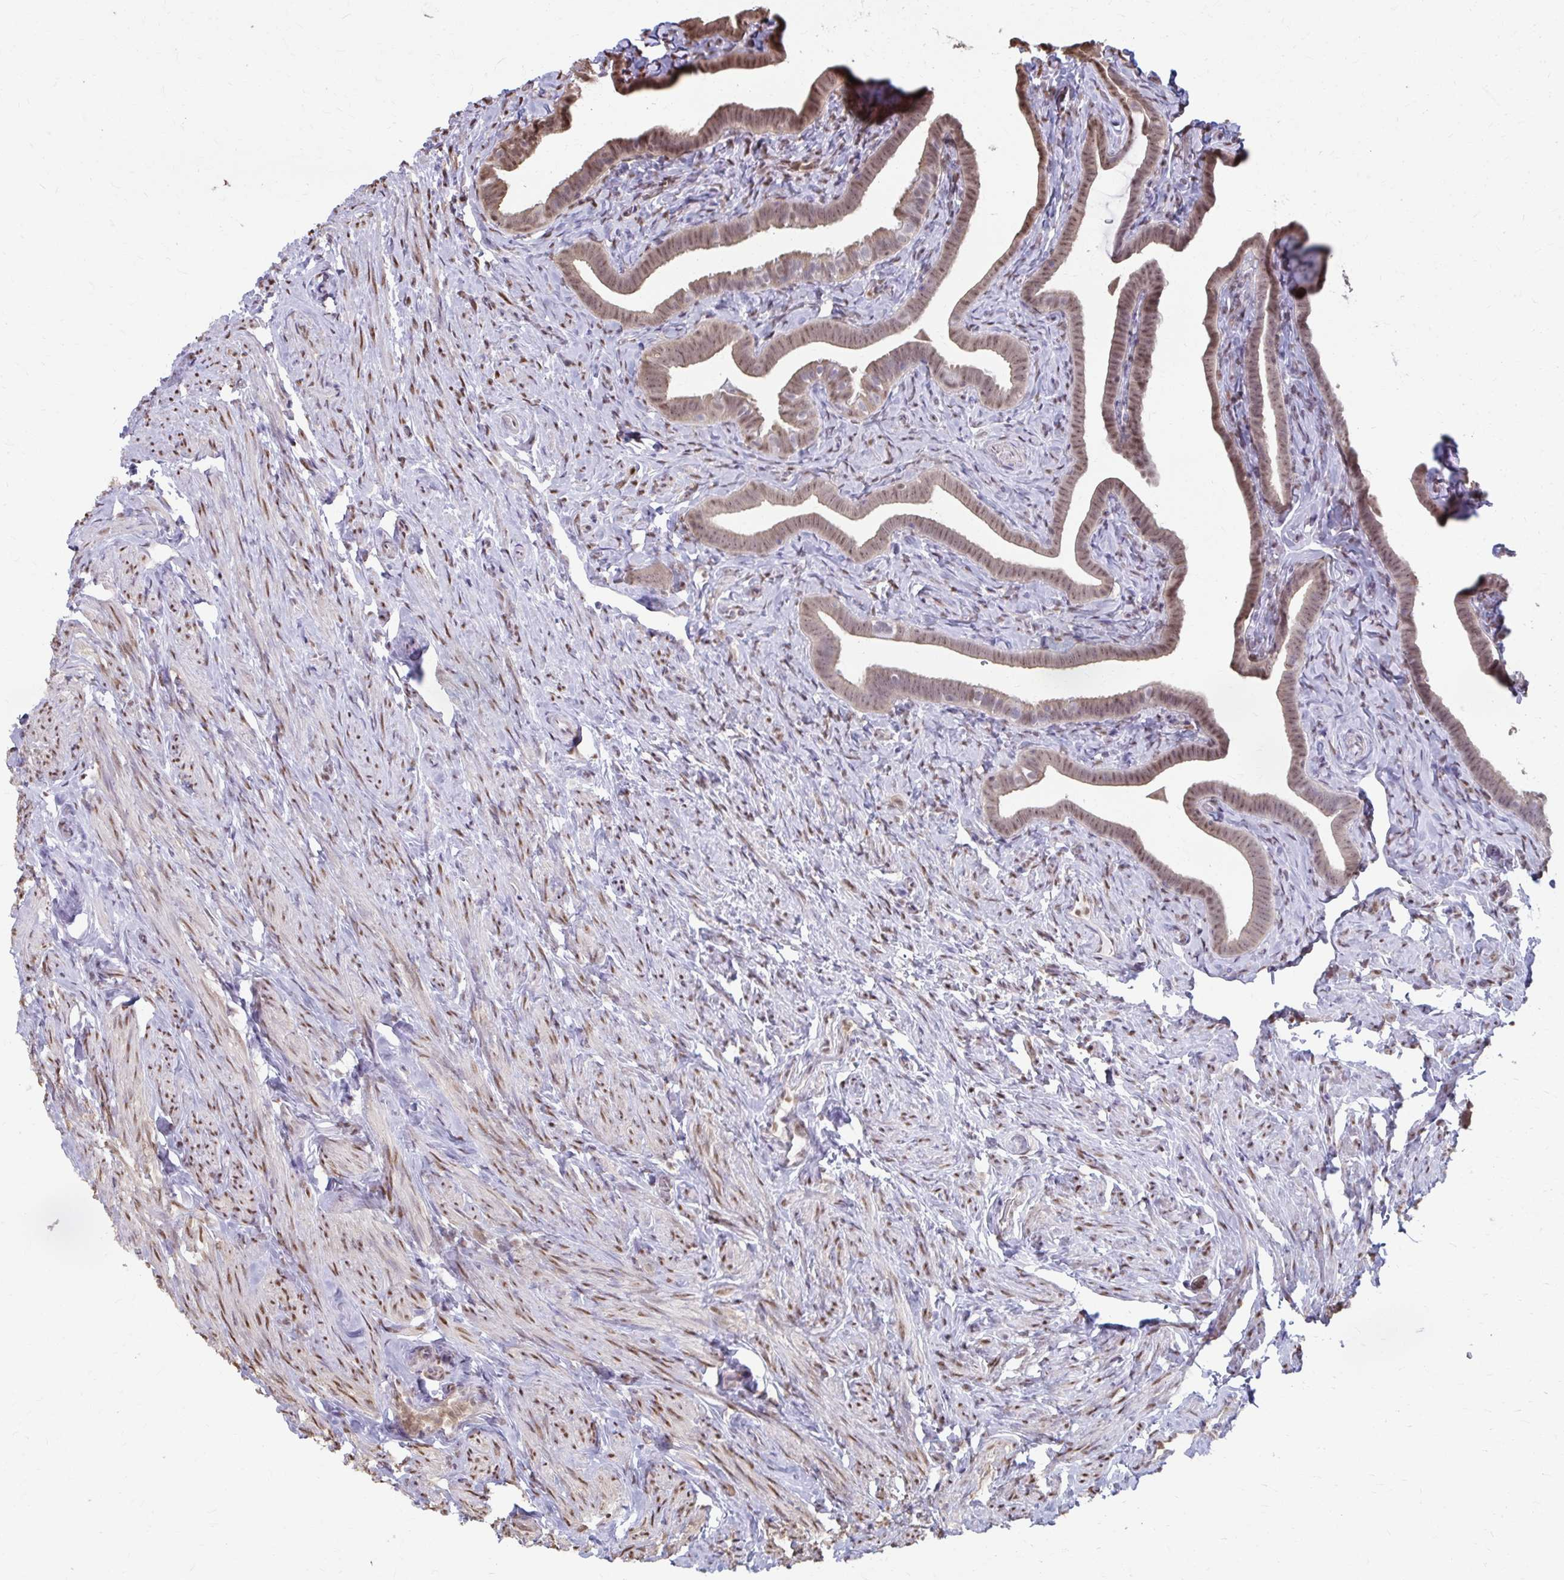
{"staining": {"intensity": "weak", "quantity": "25%-75%", "location": "cytoplasmic/membranous,nuclear"}, "tissue": "fallopian tube", "cell_type": "Glandular cells", "image_type": "normal", "snomed": [{"axis": "morphology", "description": "Normal tissue, NOS"}, {"axis": "topography", "description": "Fallopian tube"}], "caption": "This micrograph displays immunohistochemistry (IHC) staining of unremarkable fallopian tube, with low weak cytoplasmic/membranous,nuclear positivity in approximately 25%-75% of glandular cells.", "gene": "ING4", "patient": {"sex": "female", "age": 69}}